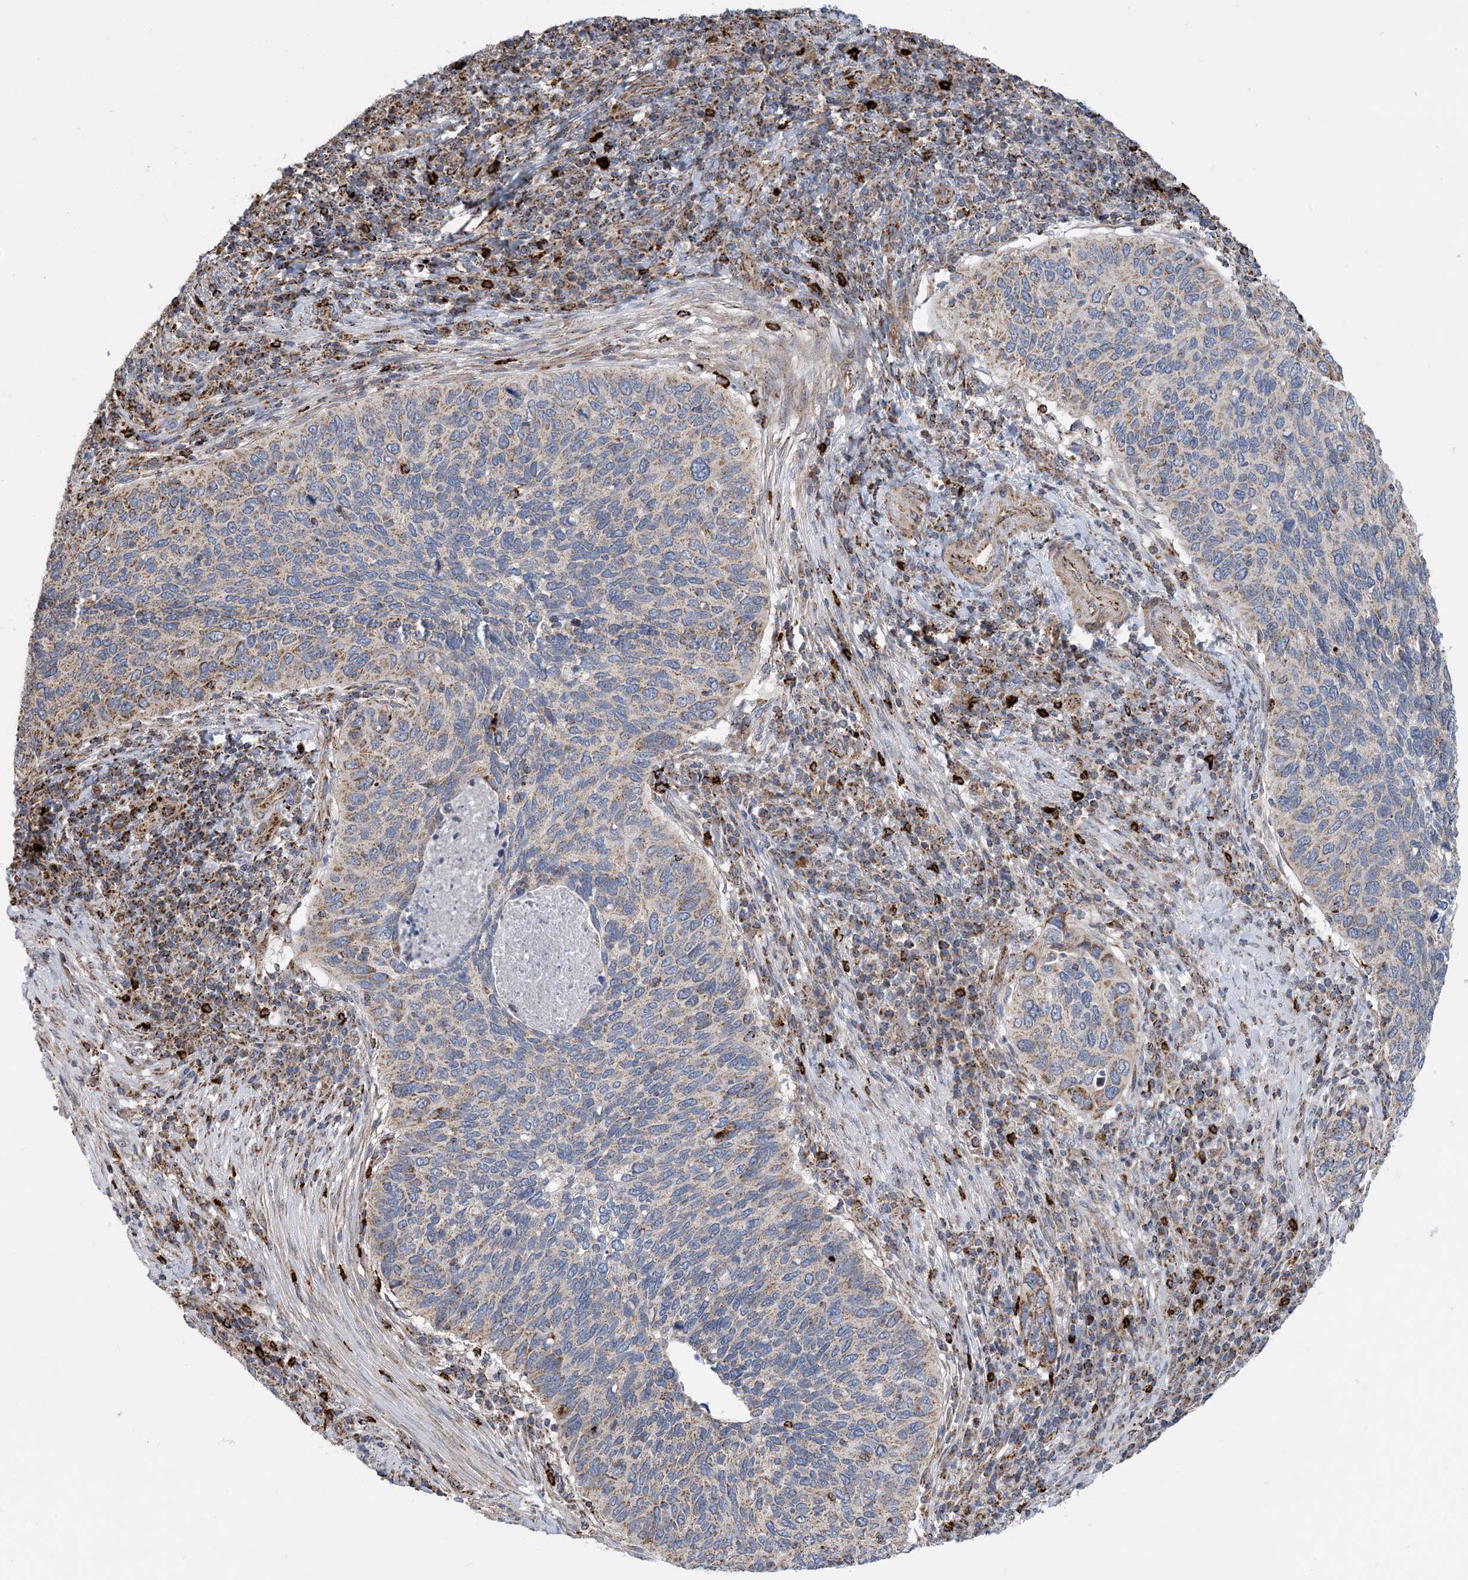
{"staining": {"intensity": "moderate", "quantity": "<25%", "location": "cytoplasmic/membranous"}, "tissue": "cervical cancer", "cell_type": "Tumor cells", "image_type": "cancer", "snomed": [{"axis": "morphology", "description": "Squamous cell carcinoma, NOS"}, {"axis": "topography", "description": "Cervix"}], "caption": "This photomicrograph demonstrates immunohistochemistry staining of cervical squamous cell carcinoma, with low moderate cytoplasmic/membranous positivity in about <25% of tumor cells.", "gene": "PCDHGA1", "patient": {"sex": "female", "age": 38}}